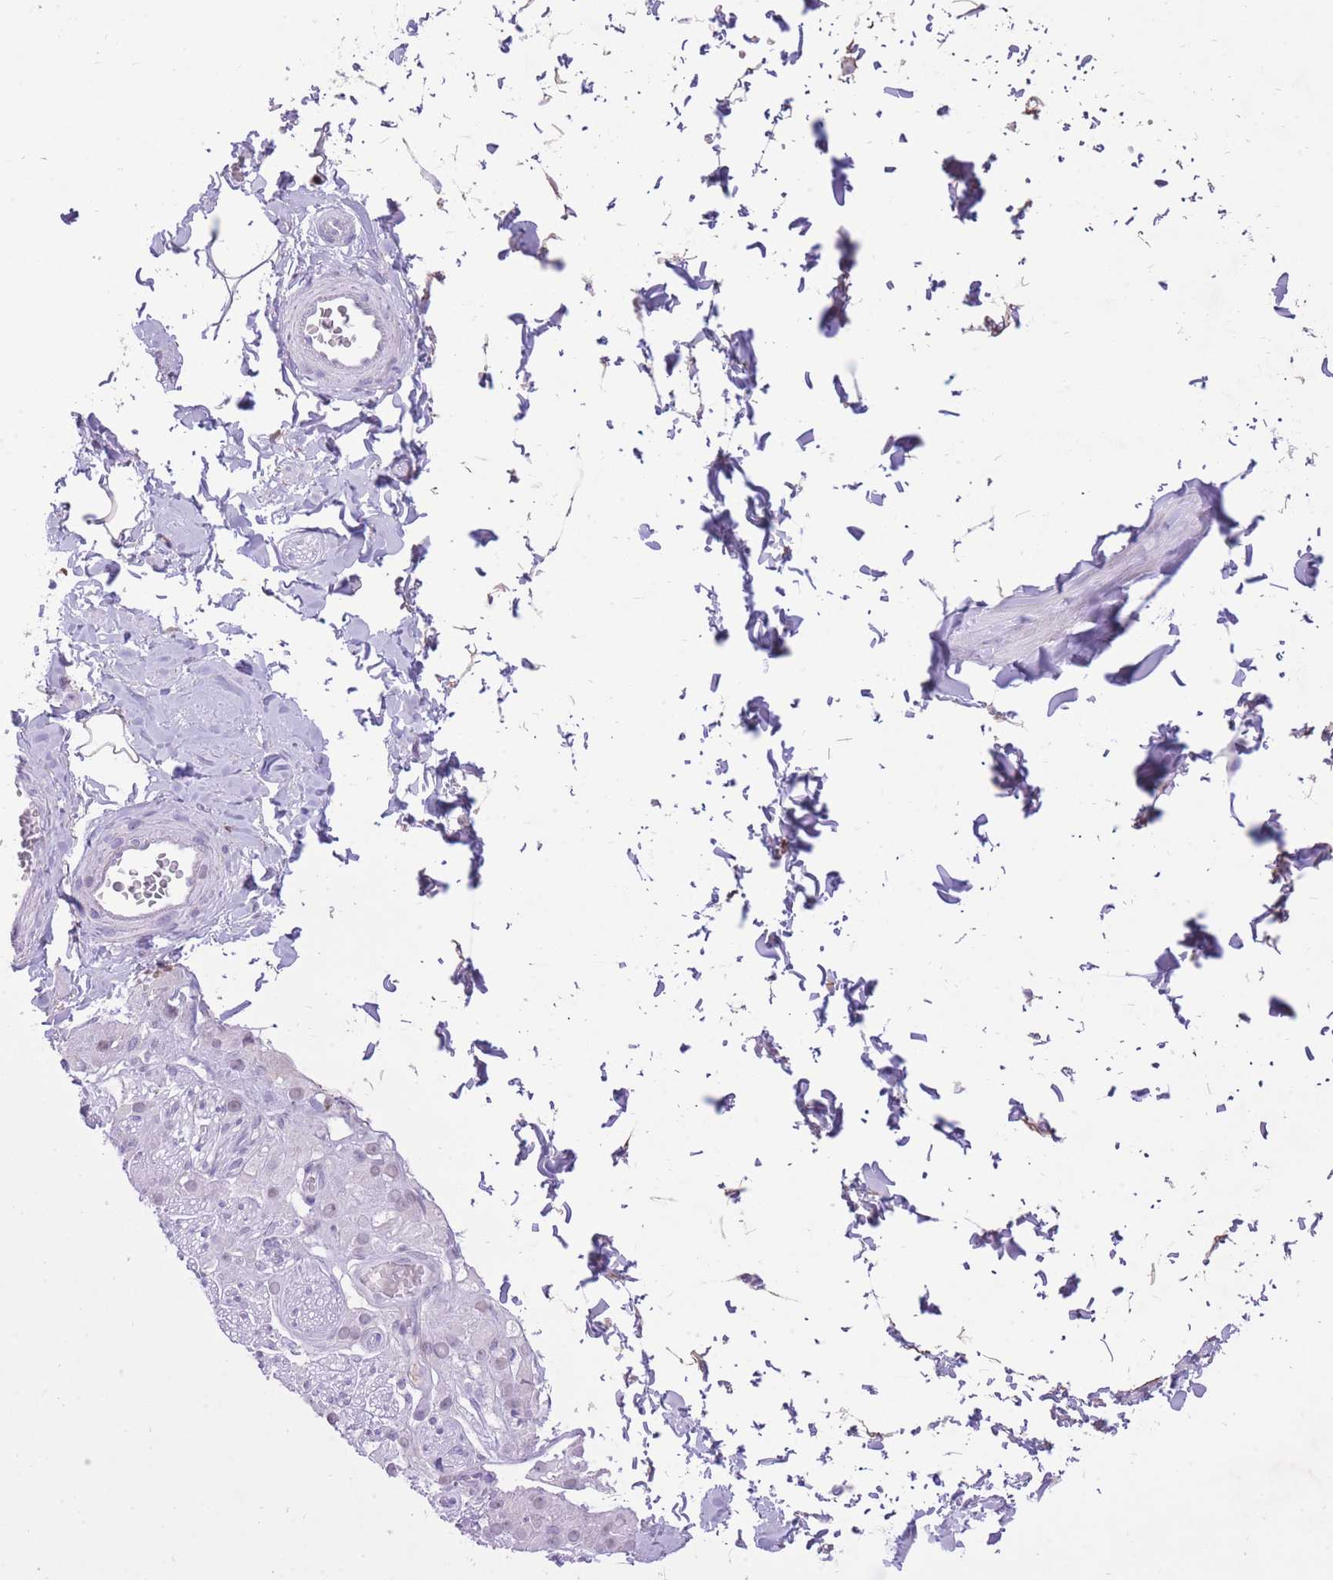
{"staining": {"intensity": "negative", "quantity": "none", "location": "none"}, "tissue": "adipose tissue", "cell_type": "Adipocytes", "image_type": "normal", "snomed": [{"axis": "morphology", "description": "Normal tissue, NOS"}, {"axis": "topography", "description": "Soft tissue"}, {"axis": "topography", "description": "Vascular tissue"}, {"axis": "topography", "description": "Peripheral nerve tissue"}], "caption": "Normal adipose tissue was stained to show a protein in brown. There is no significant expression in adipocytes. The staining is performed using DAB brown chromogen with nuclei counter-stained in using hematoxylin.", "gene": "MEIS3", "patient": {"sex": "male", "age": 32}}